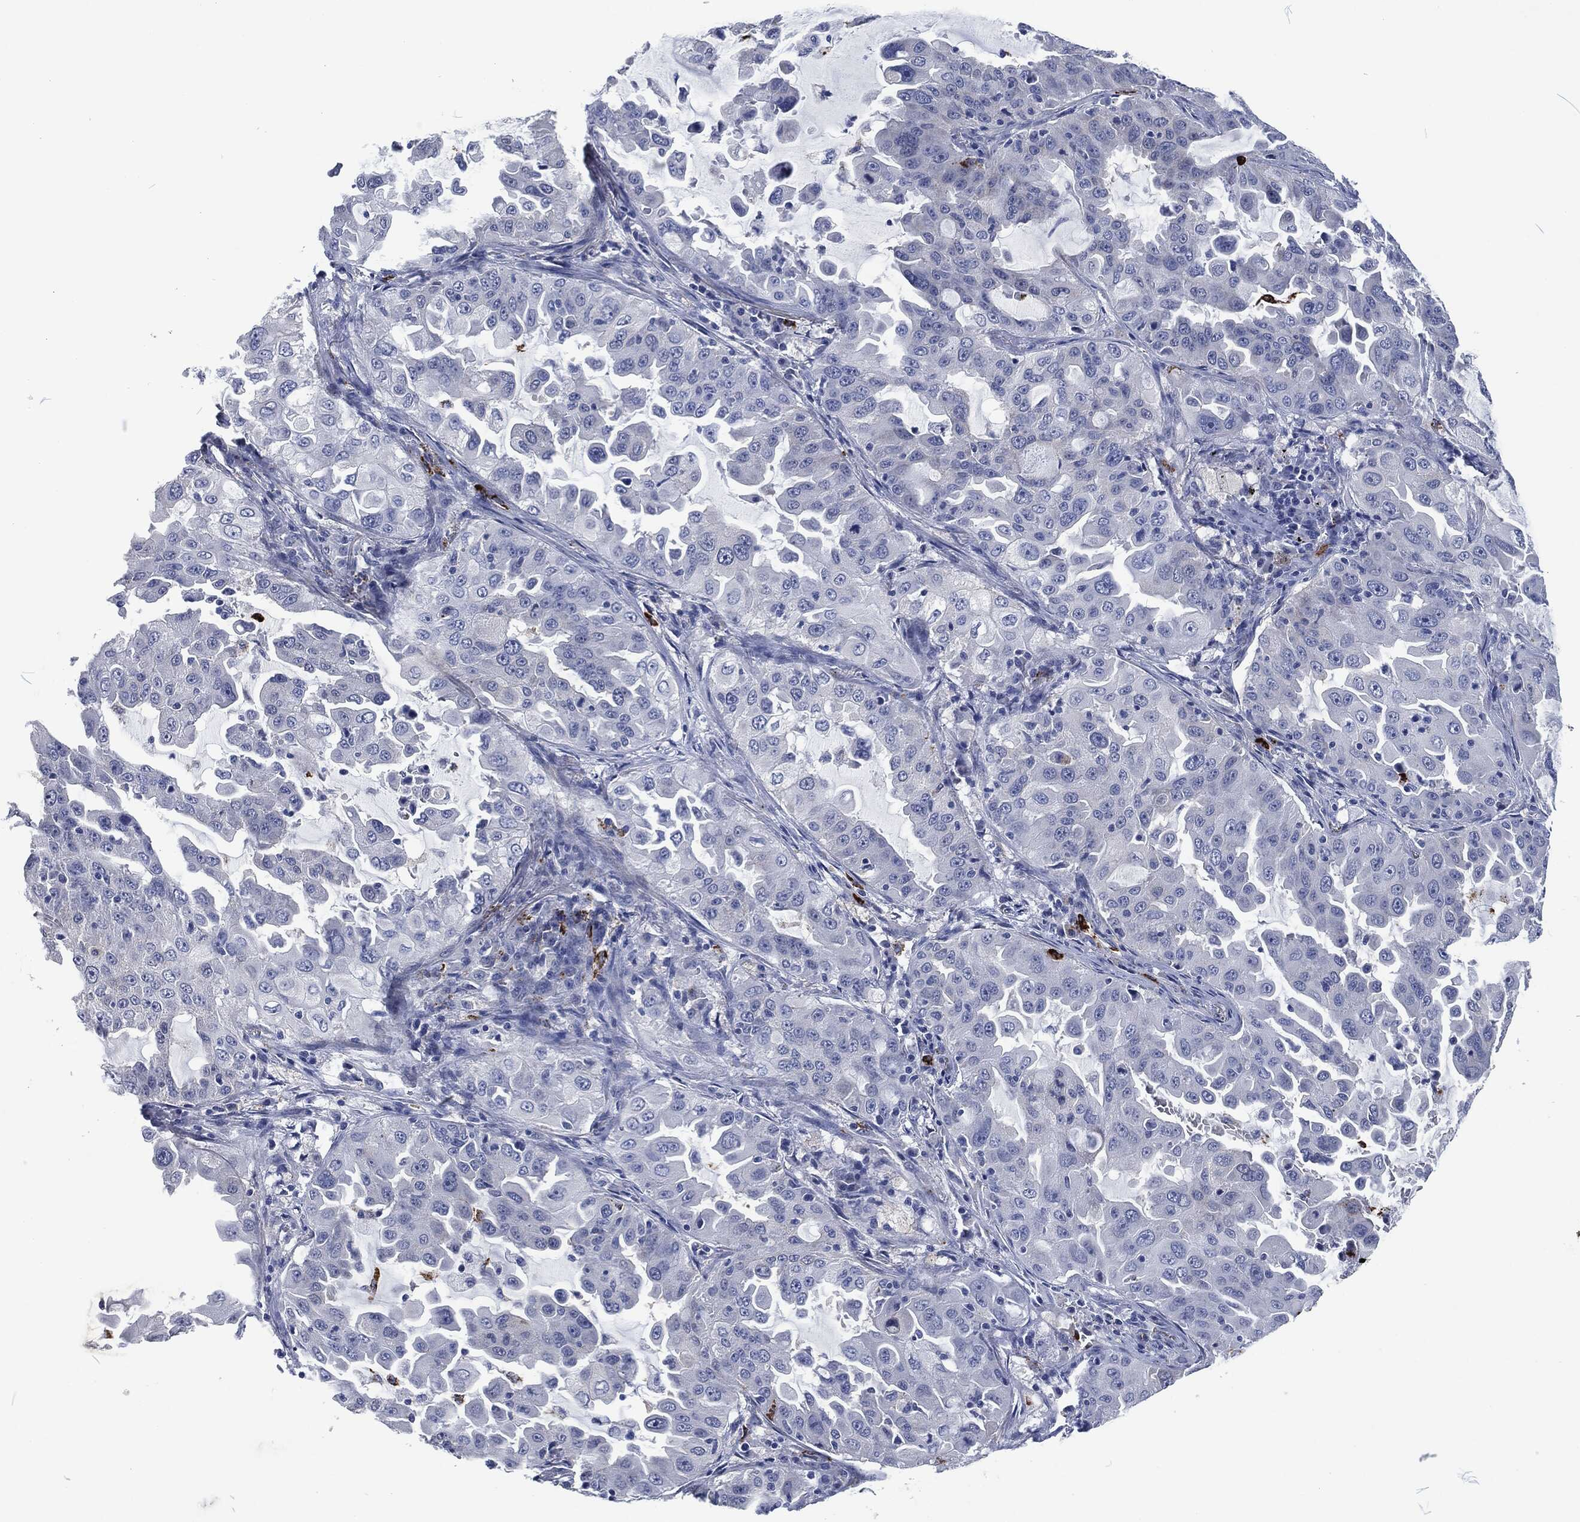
{"staining": {"intensity": "negative", "quantity": "none", "location": "none"}, "tissue": "lung cancer", "cell_type": "Tumor cells", "image_type": "cancer", "snomed": [{"axis": "morphology", "description": "Adenocarcinoma, NOS"}, {"axis": "topography", "description": "Lung"}], "caption": "An IHC histopathology image of lung cancer is shown. There is no staining in tumor cells of lung cancer.", "gene": "MPO", "patient": {"sex": "female", "age": 61}}